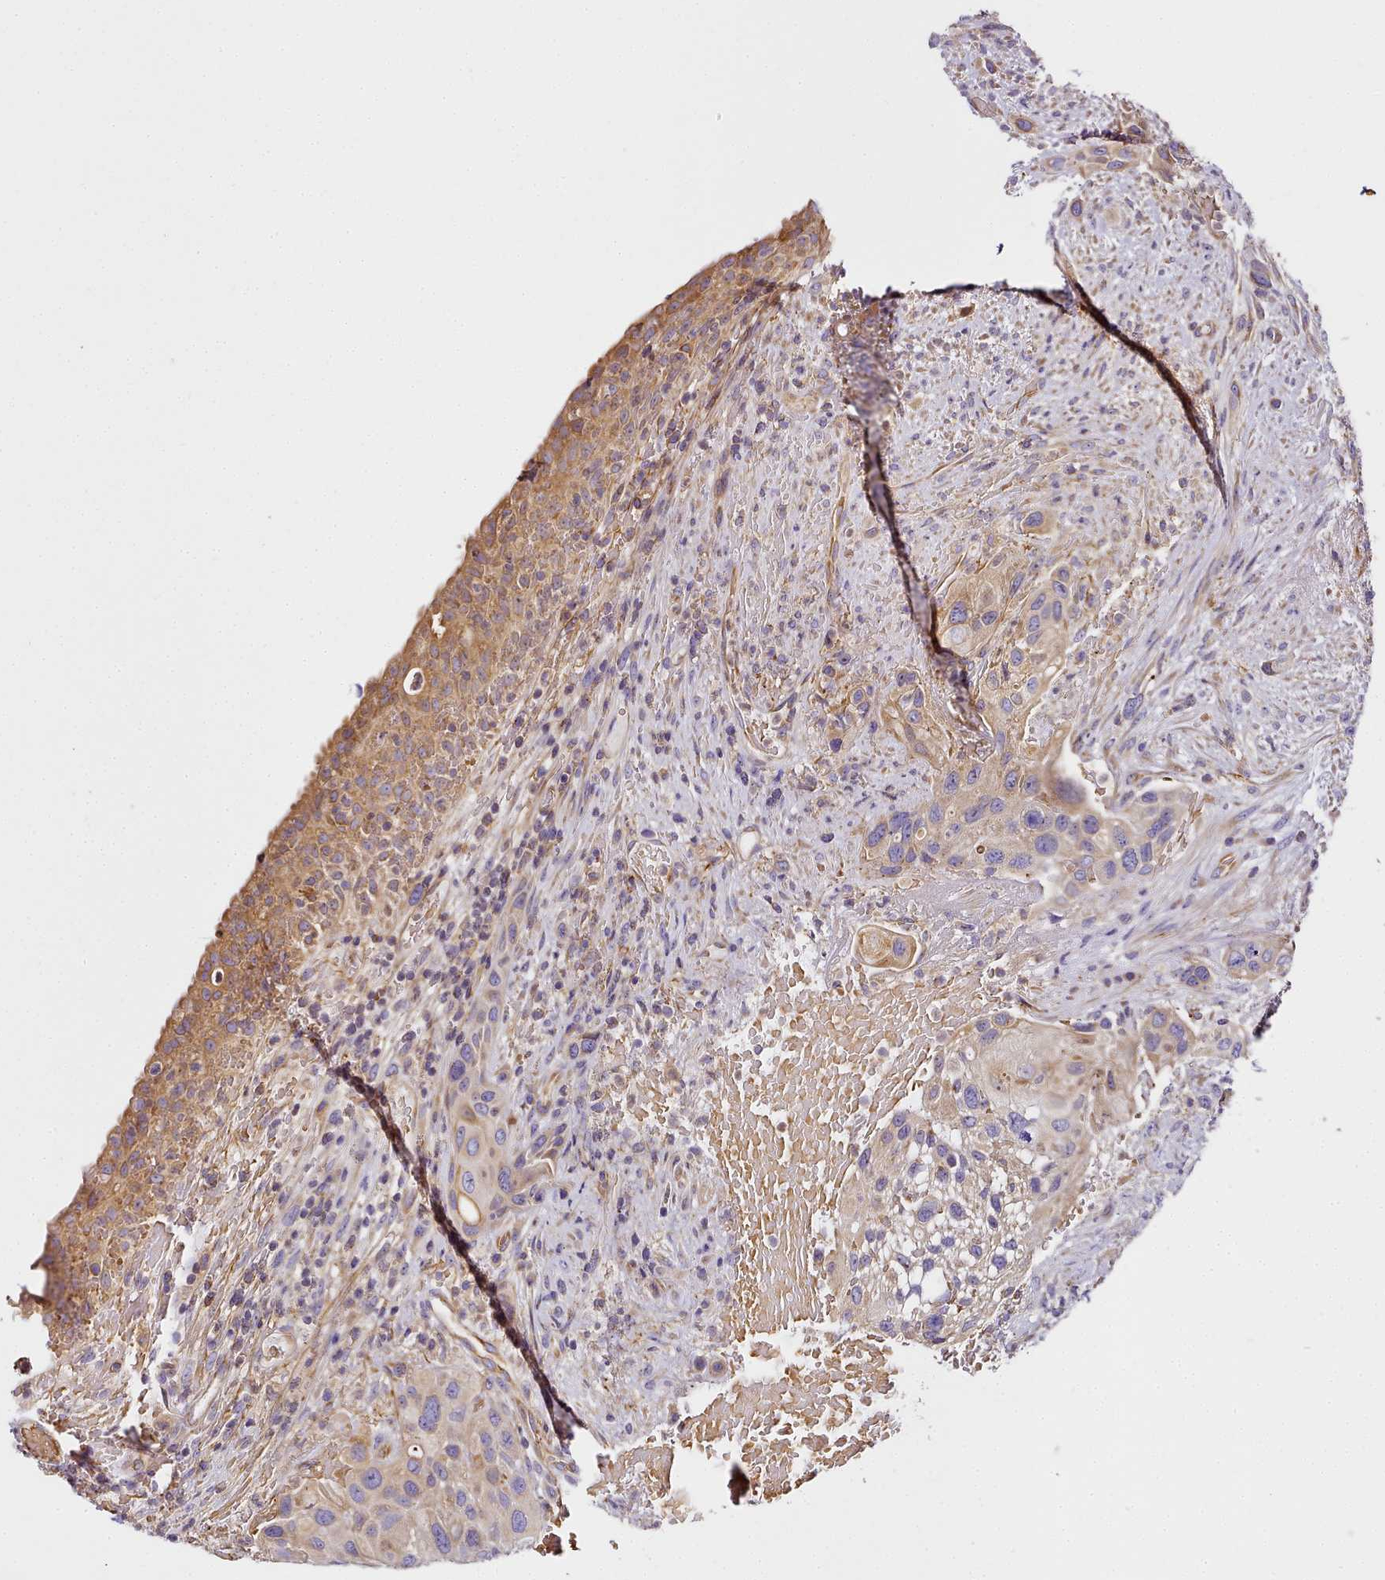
{"staining": {"intensity": "weak", "quantity": "<25%", "location": "cytoplasmic/membranous"}, "tissue": "urothelial cancer", "cell_type": "Tumor cells", "image_type": "cancer", "snomed": [{"axis": "morphology", "description": "Normal tissue, NOS"}, {"axis": "morphology", "description": "Urothelial carcinoma, High grade"}, {"axis": "topography", "description": "Vascular tissue"}, {"axis": "topography", "description": "Urinary bladder"}], "caption": "A high-resolution histopathology image shows immunohistochemistry staining of urothelial cancer, which reveals no significant positivity in tumor cells. Brightfield microscopy of immunohistochemistry stained with DAB (3,3'-diaminobenzidine) (brown) and hematoxylin (blue), captured at high magnification.", "gene": "NBPF1", "patient": {"sex": "female", "age": 56}}